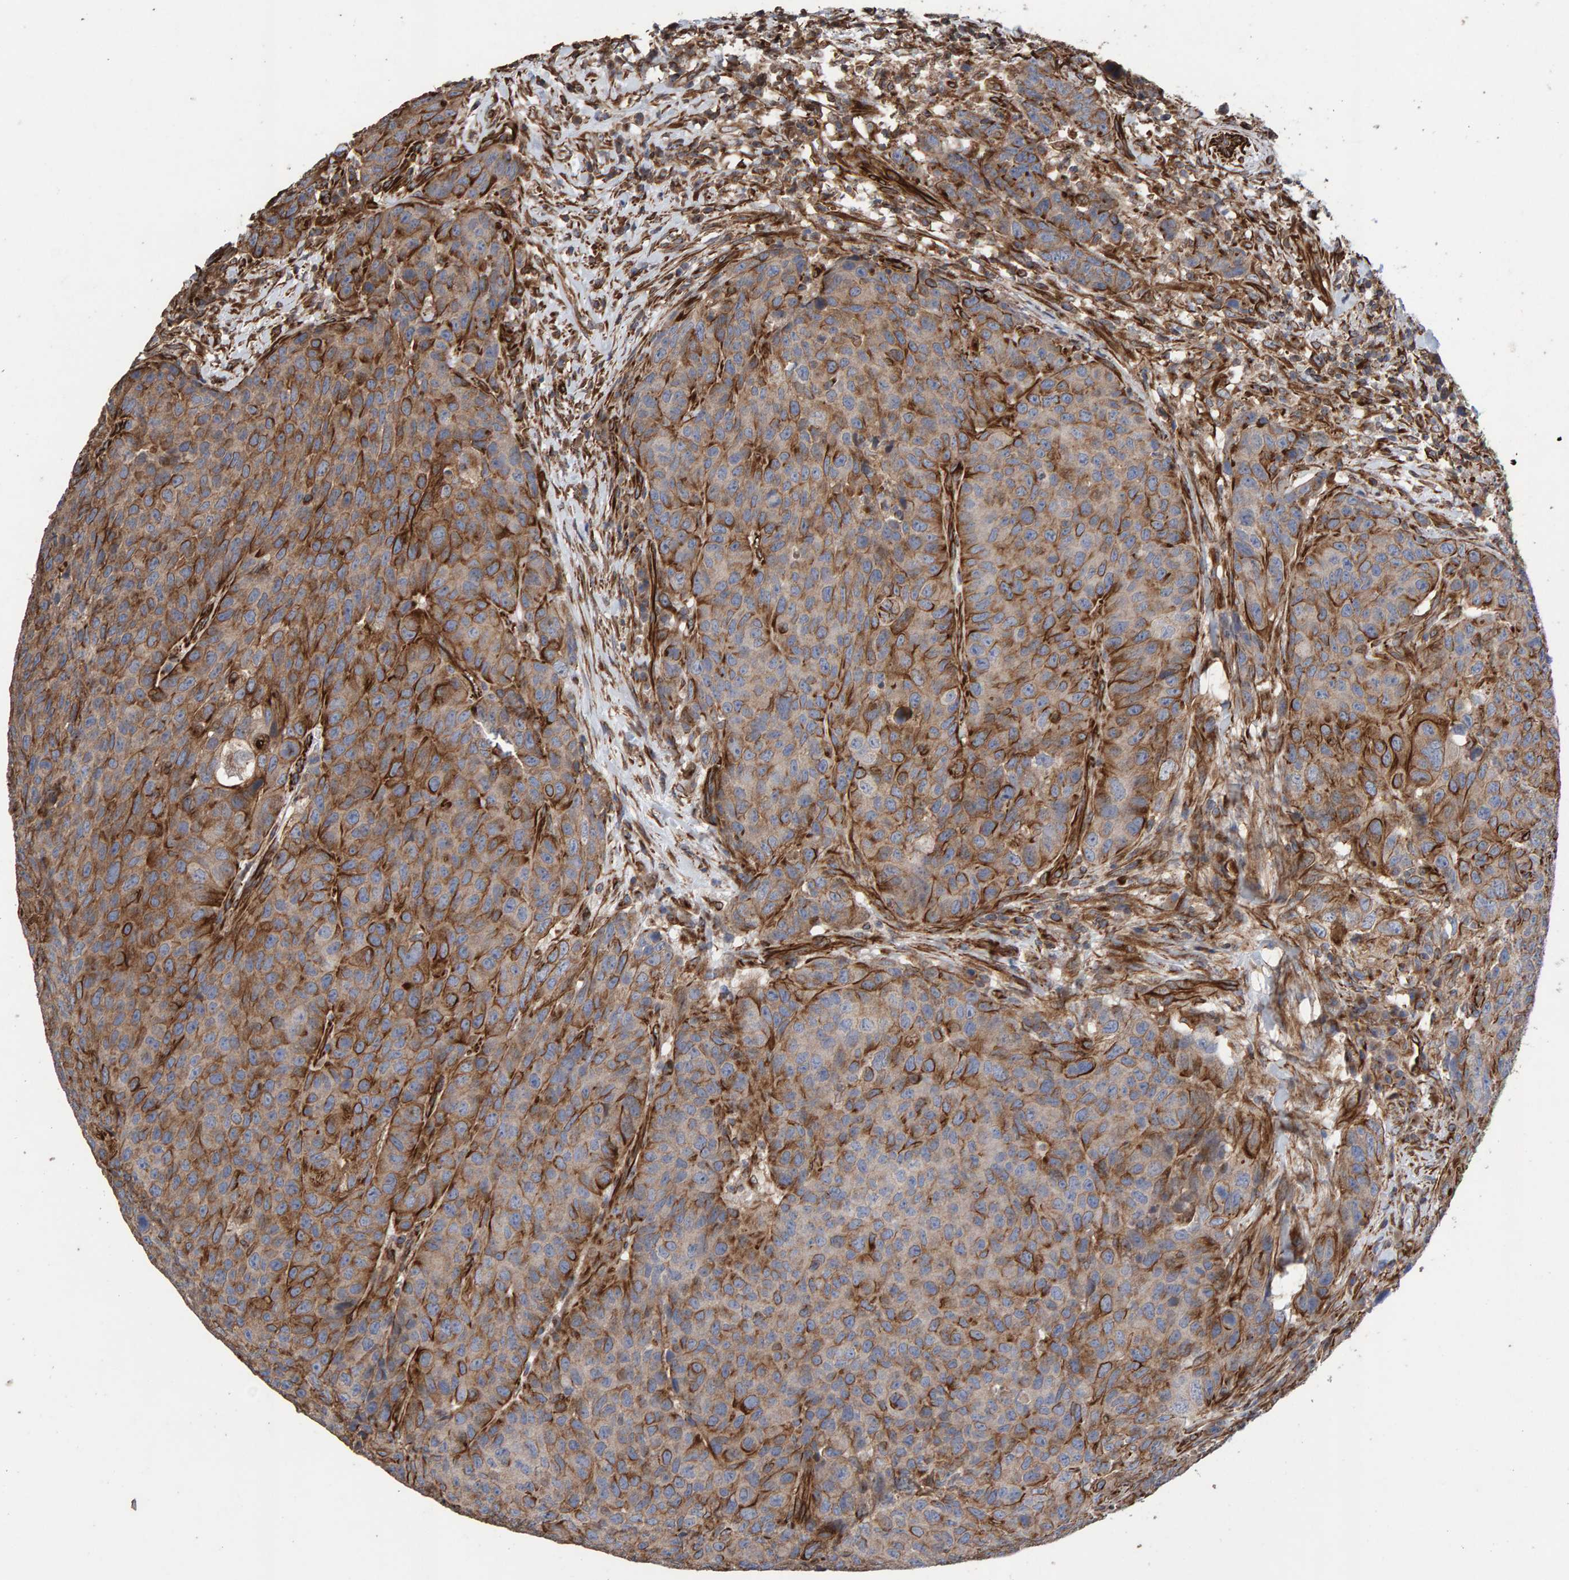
{"staining": {"intensity": "weak", "quantity": ">75%", "location": "cytoplasmic/membranous"}, "tissue": "head and neck cancer", "cell_type": "Tumor cells", "image_type": "cancer", "snomed": [{"axis": "morphology", "description": "Squamous cell carcinoma, NOS"}, {"axis": "topography", "description": "Head-Neck"}], "caption": "Immunohistochemical staining of head and neck cancer reveals weak cytoplasmic/membranous protein expression in about >75% of tumor cells. The protein of interest is stained brown, and the nuclei are stained in blue (DAB (3,3'-diaminobenzidine) IHC with brightfield microscopy, high magnification).", "gene": "ZNF347", "patient": {"sex": "male", "age": 66}}